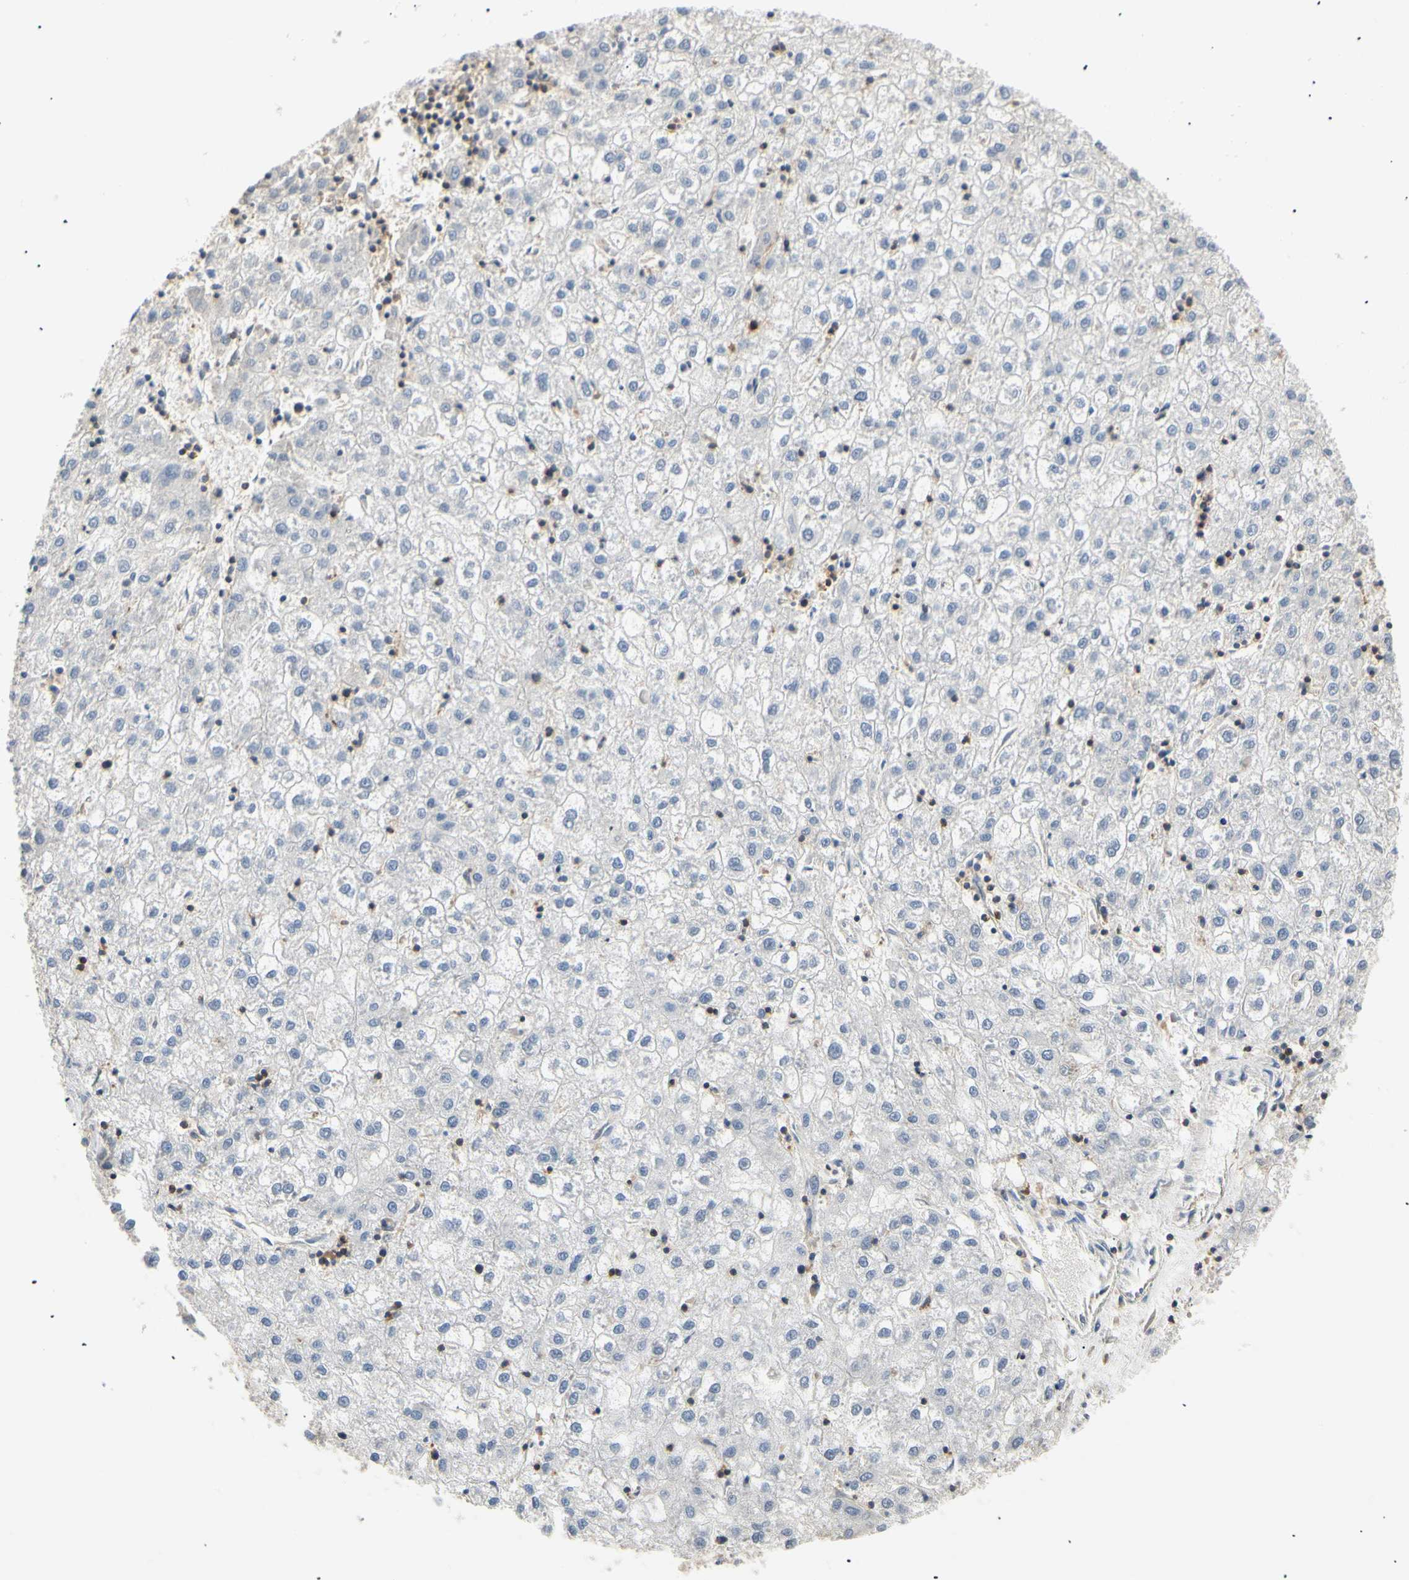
{"staining": {"intensity": "negative", "quantity": "none", "location": "none"}, "tissue": "liver cancer", "cell_type": "Tumor cells", "image_type": "cancer", "snomed": [{"axis": "morphology", "description": "Carcinoma, Hepatocellular, NOS"}, {"axis": "topography", "description": "Liver"}], "caption": "Liver cancer (hepatocellular carcinoma) was stained to show a protein in brown. There is no significant staining in tumor cells.", "gene": "TNFRSF18", "patient": {"sex": "male", "age": 72}}